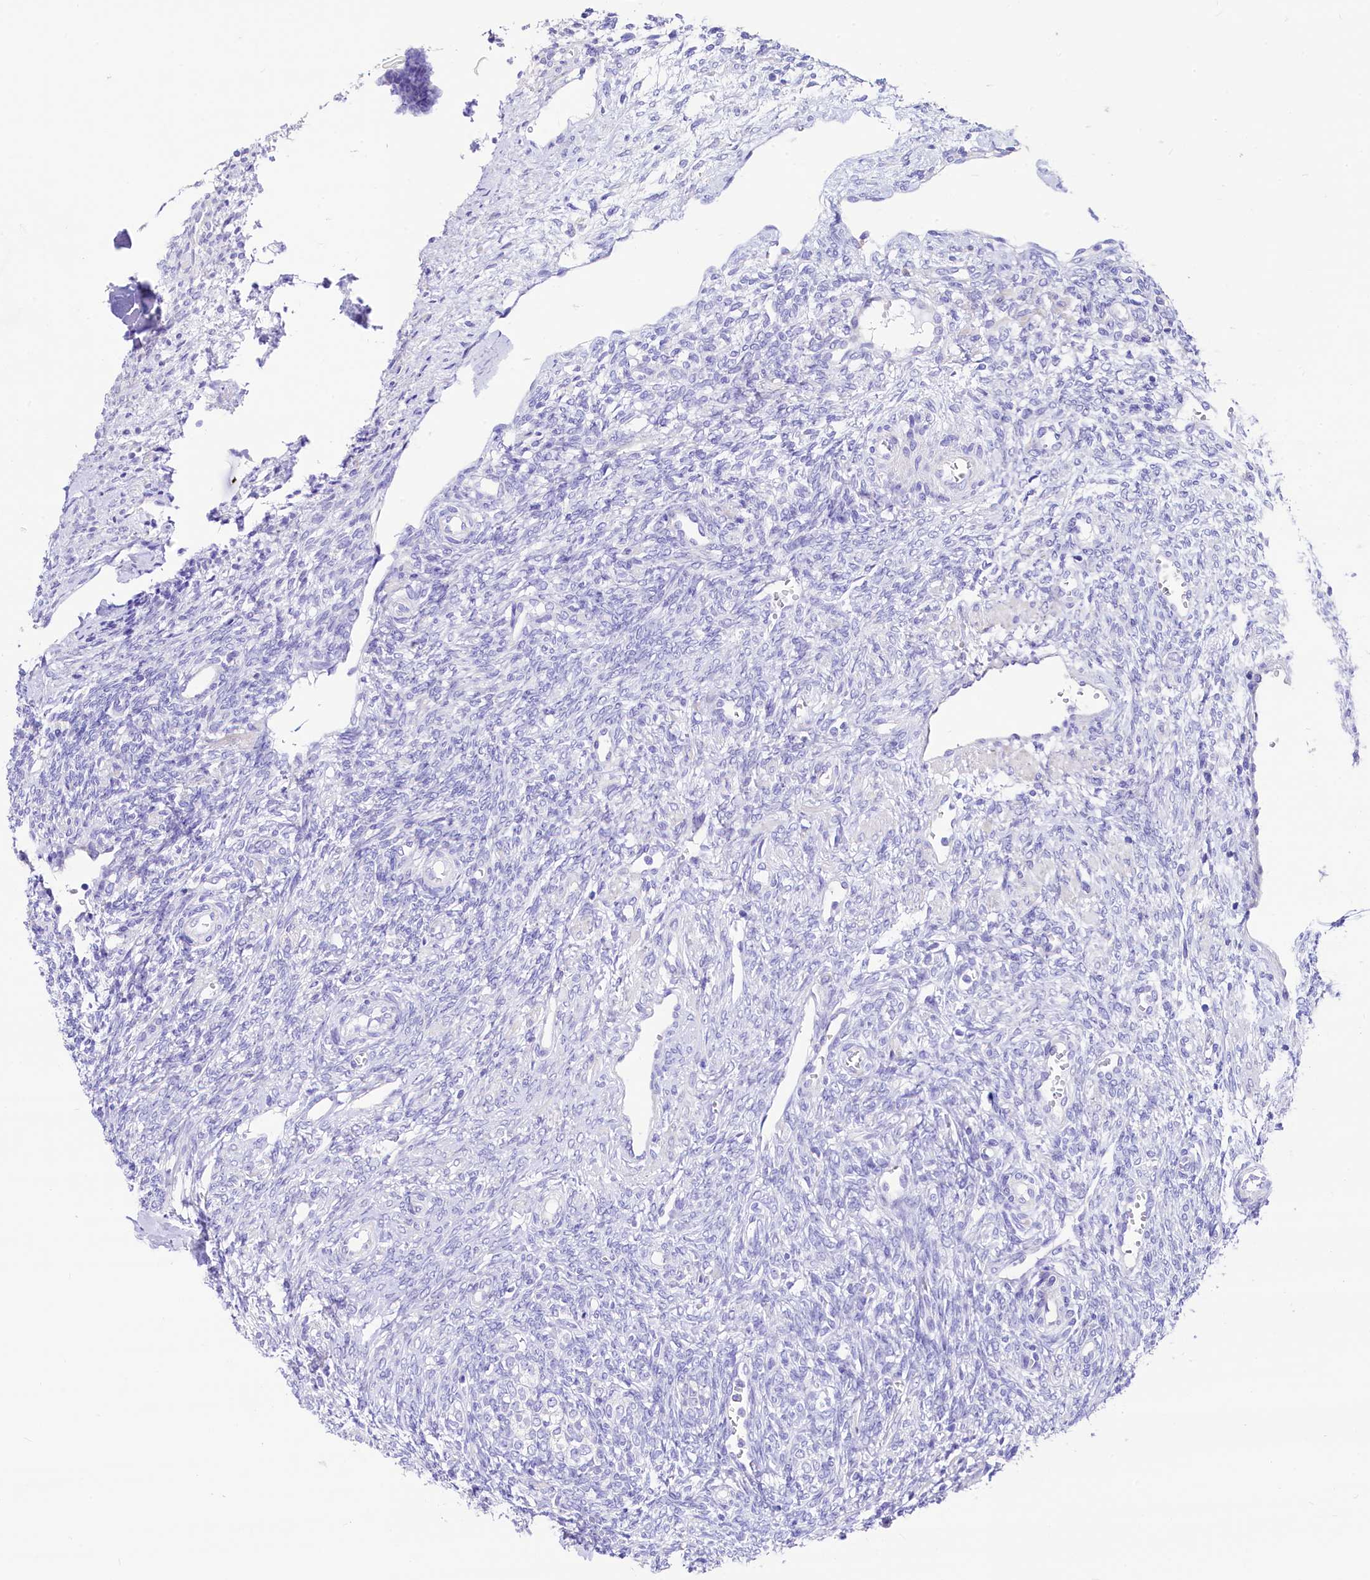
{"staining": {"intensity": "negative", "quantity": "none", "location": "none"}, "tissue": "ovary", "cell_type": "Ovarian stroma cells", "image_type": "normal", "snomed": [{"axis": "morphology", "description": "Normal tissue, NOS"}, {"axis": "topography", "description": "Ovary"}], "caption": "An image of human ovary is negative for staining in ovarian stroma cells. (Immunohistochemistry, brightfield microscopy, high magnification).", "gene": "RBP3", "patient": {"sex": "female", "age": 41}}